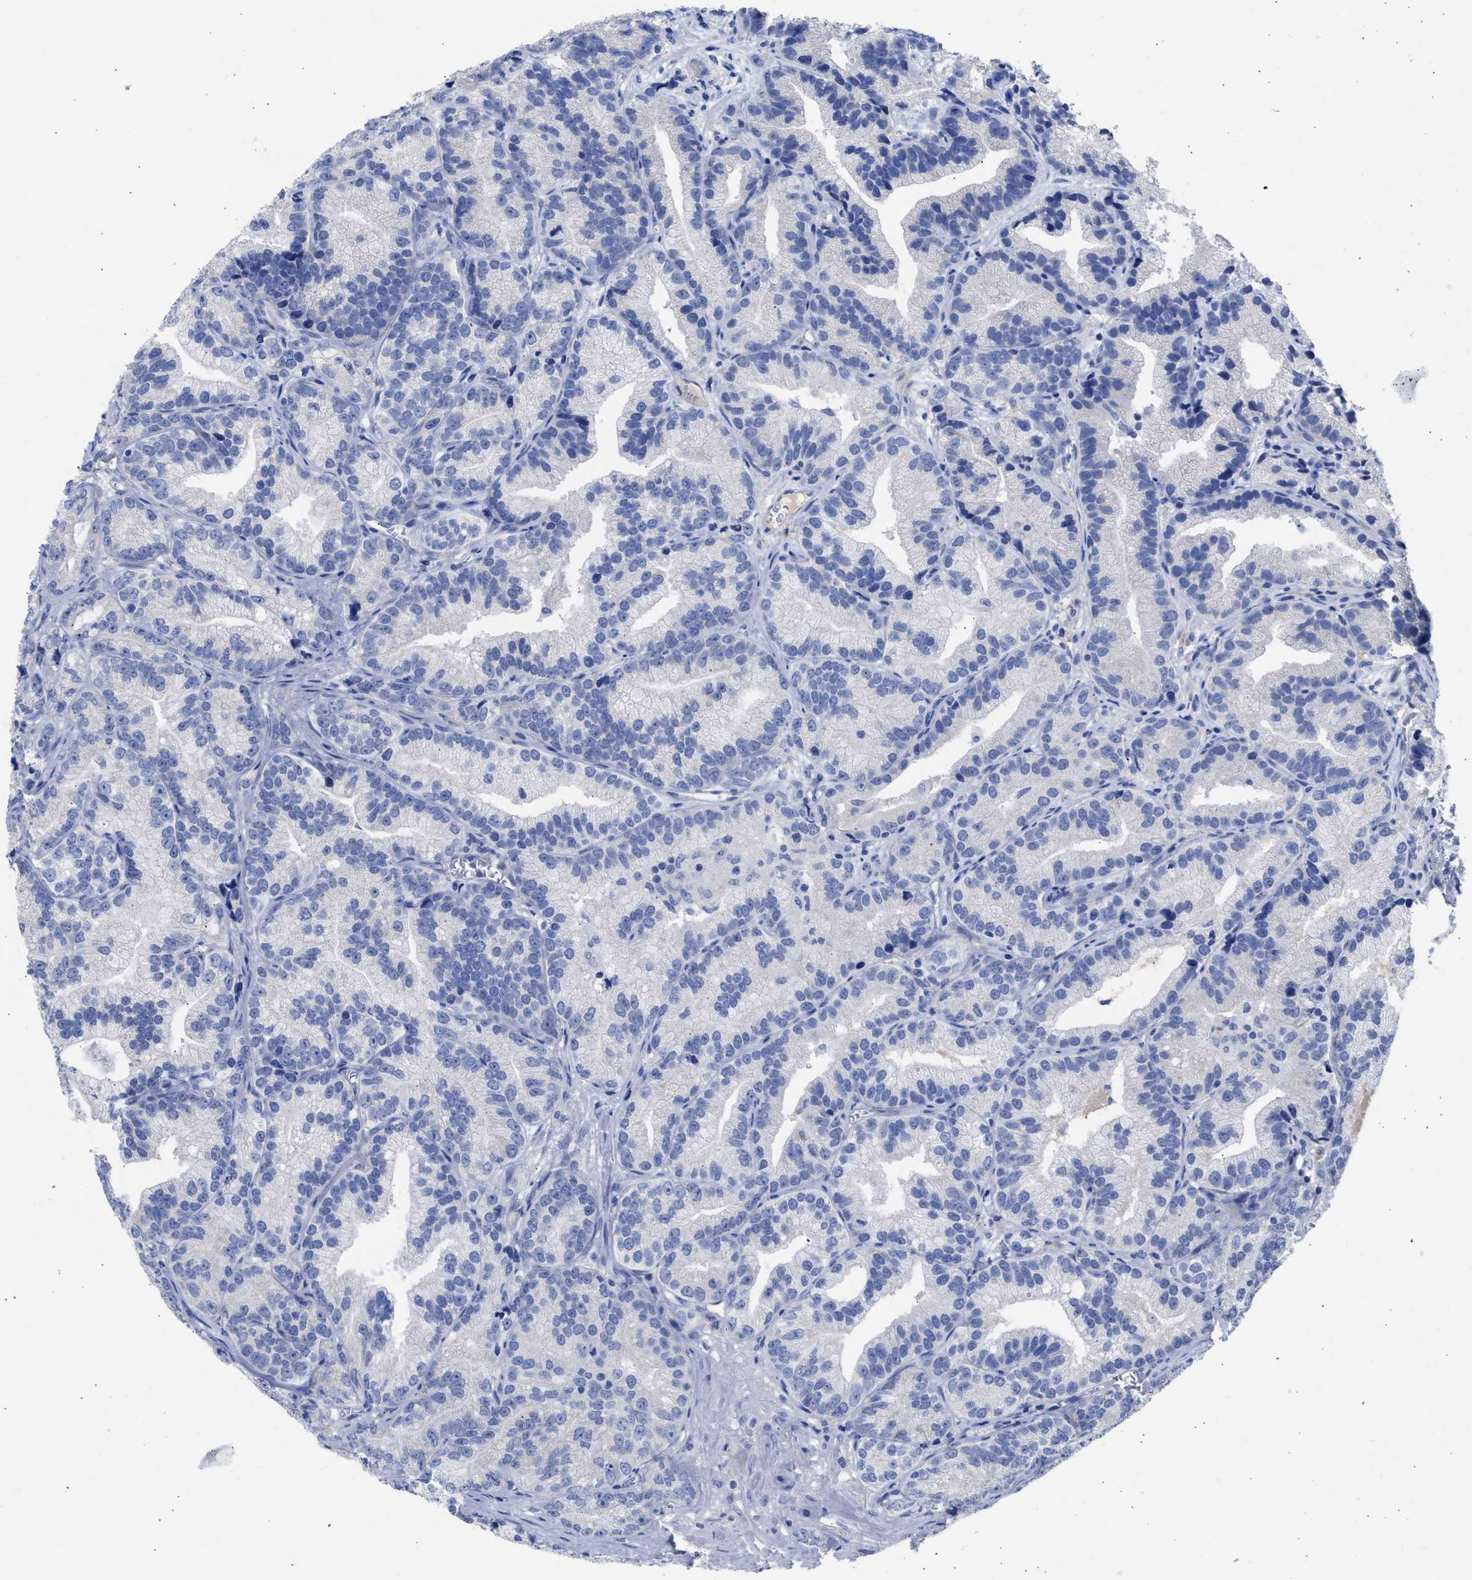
{"staining": {"intensity": "negative", "quantity": "none", "location": "none"}, "tissue": "prostate cancer", "cell_type": "Tumor cells", "image_type": "cancer", "snomed": [{"axis": "morphology", "description": "Adenocarcinoma, Low grade"}, {"axis": "topography", "description": "Prostate"}], "caption": "Prostate cancer was stained to show a protein in brown. There is no significant staining in tumor cells. The staining was performed using DAB (3,3'-diaminobenzidine) to visualize the protein expression in brown, while the nuclei were stained in blue with hematoxylin (Magnification: 20x).", "gene": "RSPH1", "patient": {"sex": "male", "age": 89}}